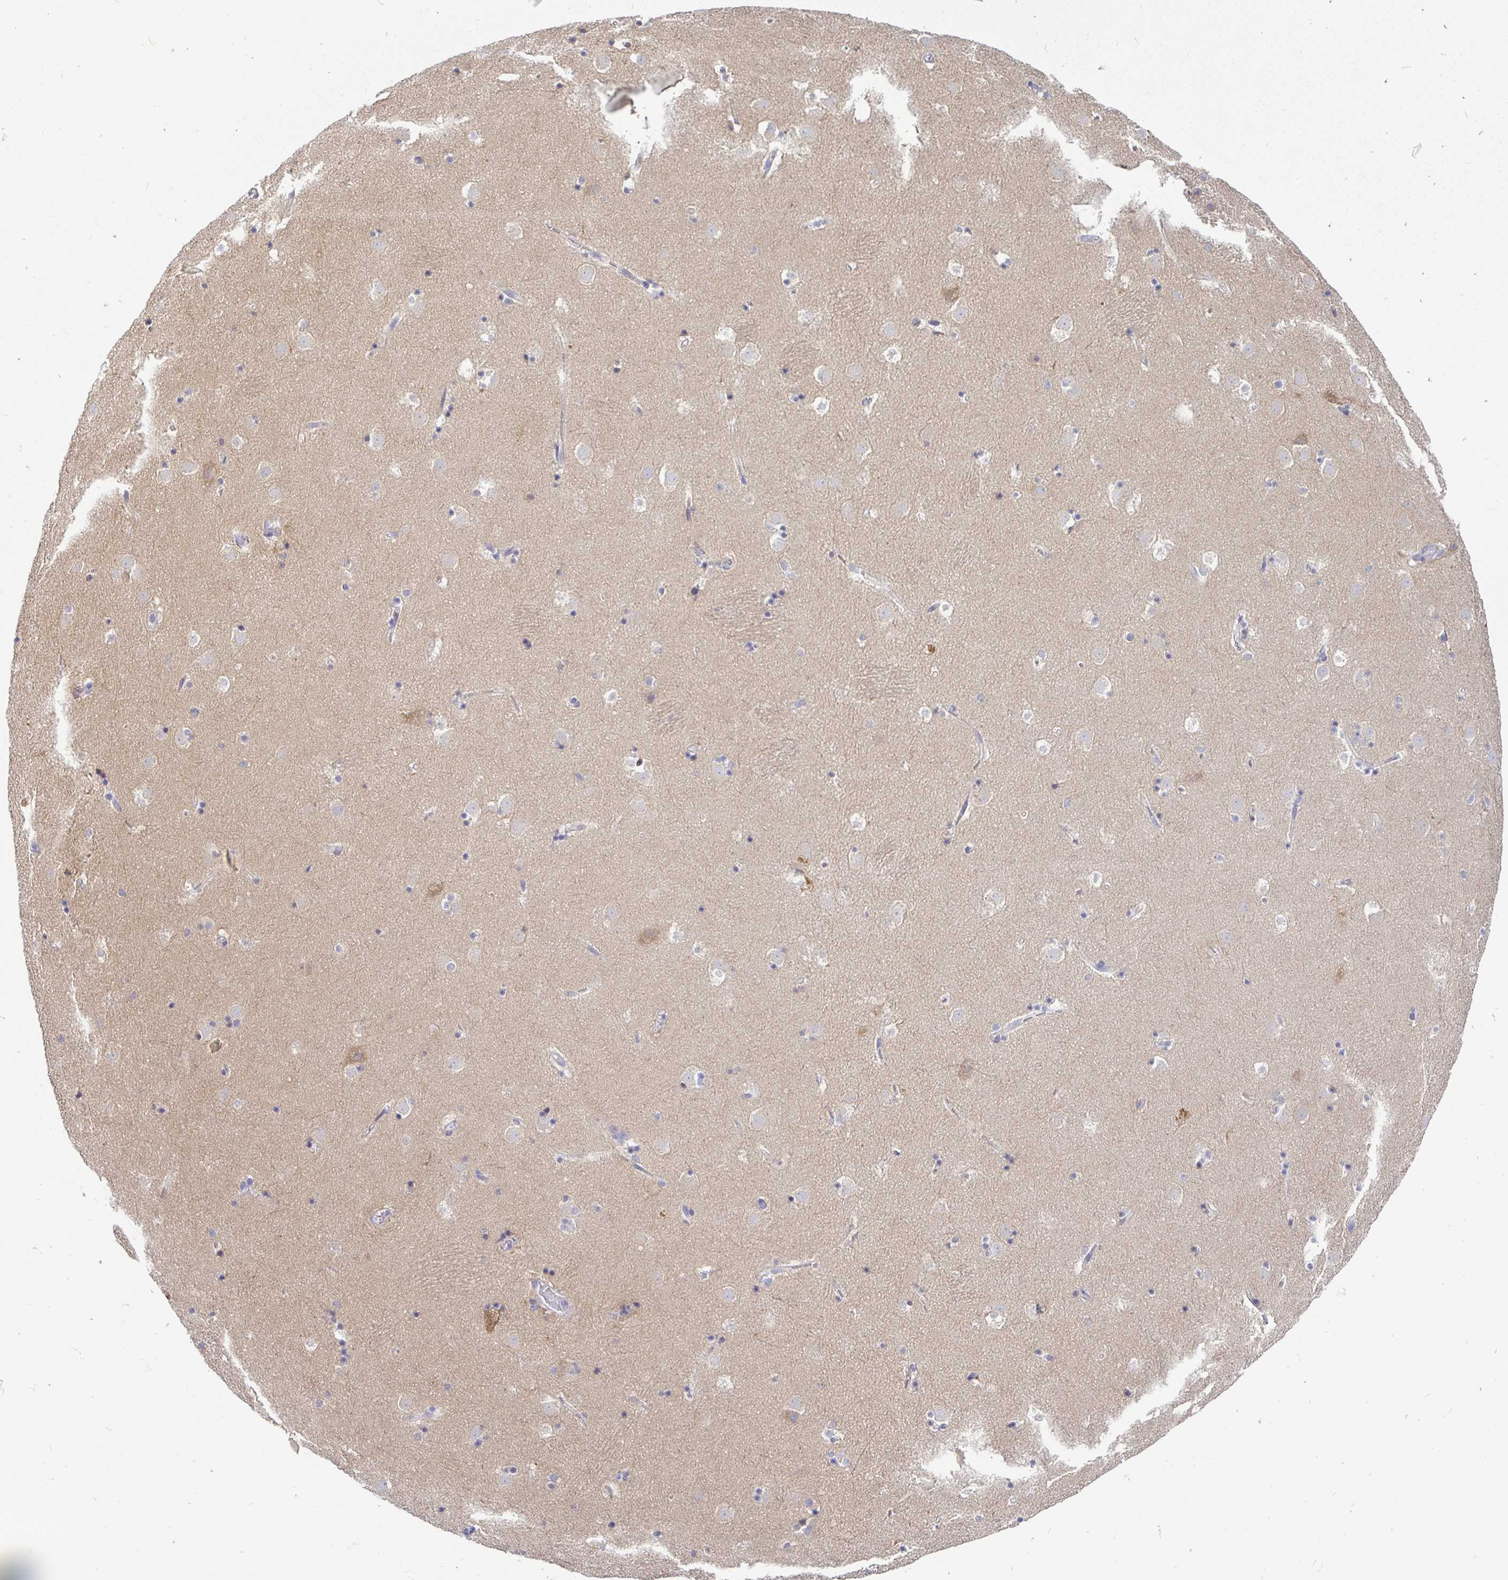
{"staining": {"intensity": "negative", "quantity": "none", "location": "none"}, "tissue": "caudate", "cell_type": "Glial cells", "image_type": "normal", "snomed": [{"axis": "morphology", "description": "Normal tissue, NOS"}, {"axis": "topography", "description": "Lateral ventricle wall"}], "caption": "A high-resolution photomicrograph shows immunohistochemistry (IHC) staining of benign caudate, which reveals no significant positivity in glial cells.", "gene": "KIF21A", "patient": {"sex": "male", "age": 37}}